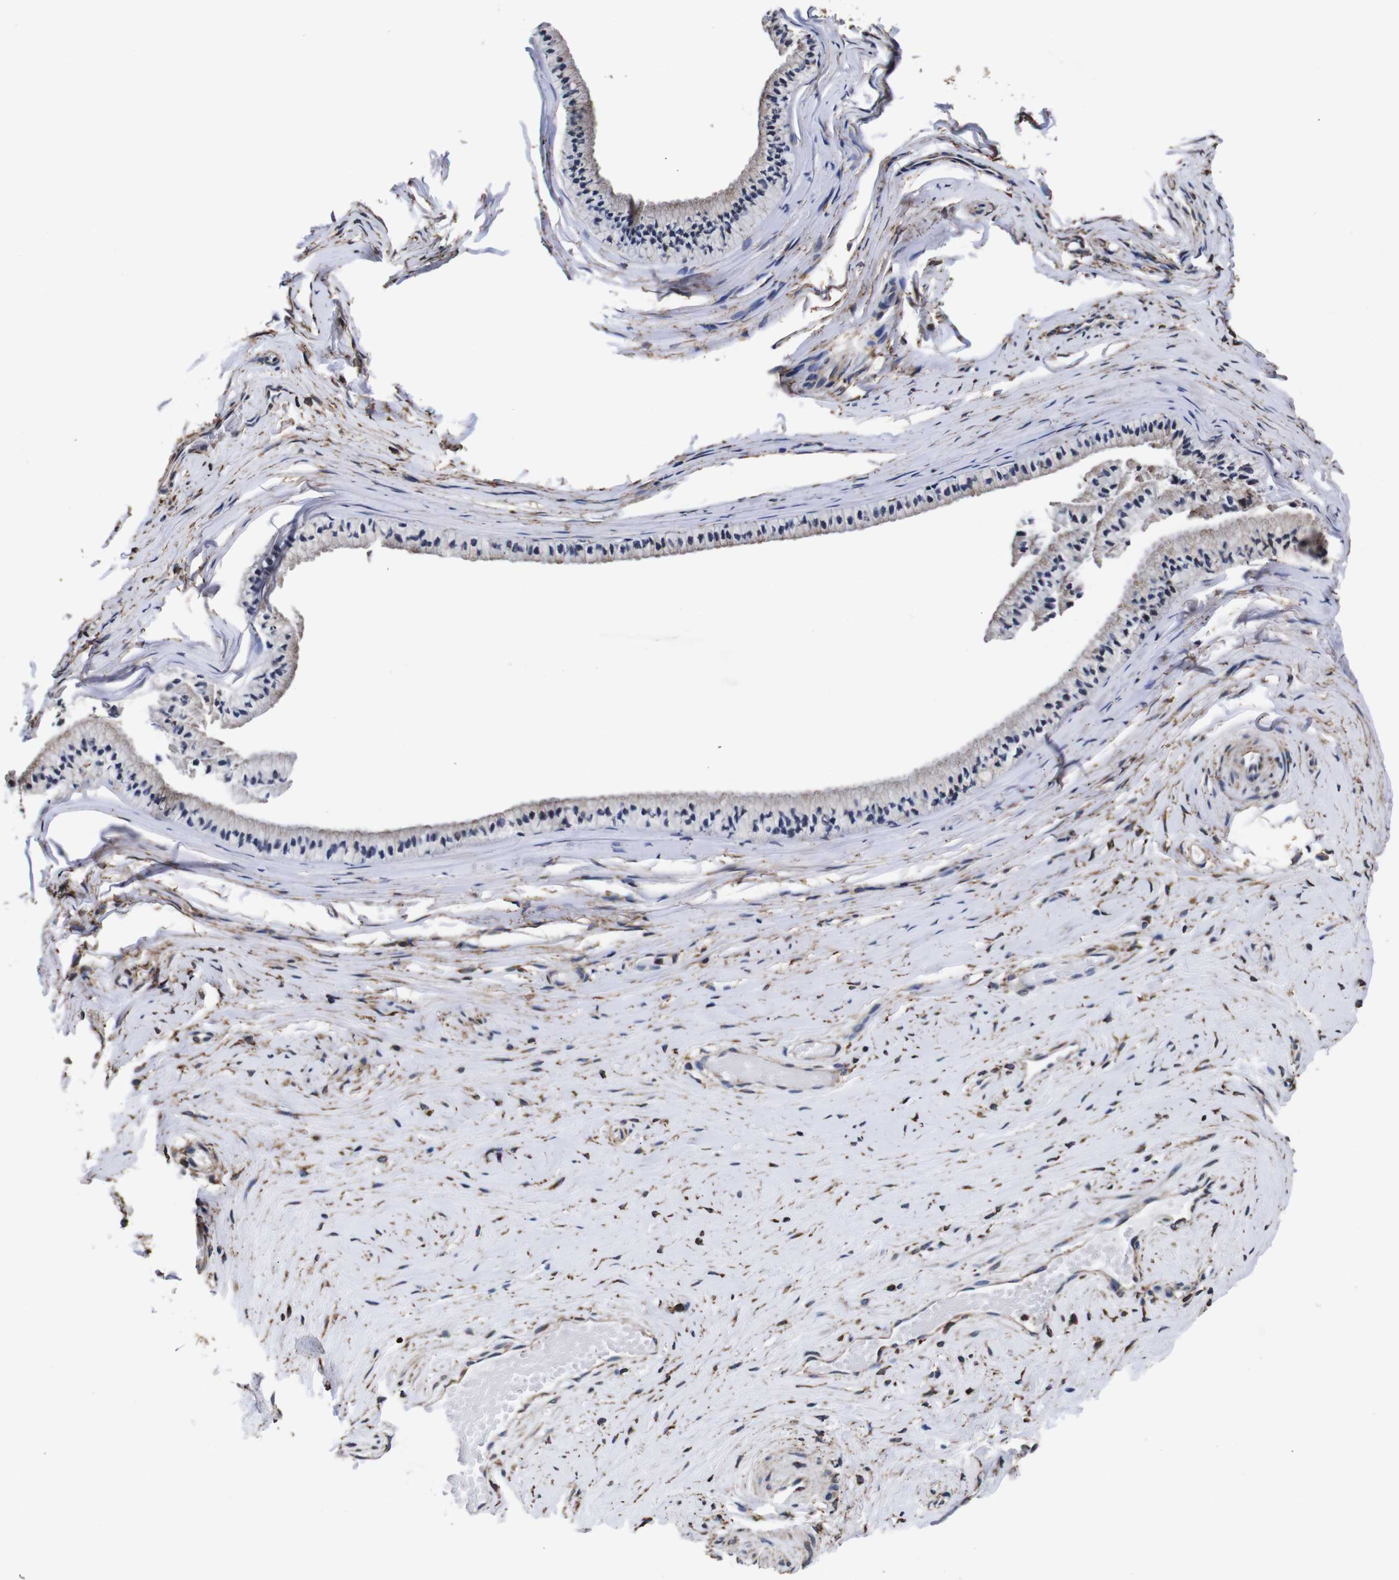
{"staining": {"intensity": "moderate", "quantity": ">75%", "location": "cytoplasmic/membranous"}, "tissue": "cervix", "cell_type": "Glandular cells", "image_type": "normal", "snomed": [{"axis": "morphology", "description": "Normal tissue, NOS"}, {"axis": "topography", "description": "Cervix"}], "caption": "Immunohistochemical staining of normal cervix exhibits medium levels of moderate cytoplasmic/membranous positivity in about >75% of glandular cells. Using DAB (brown) and hematoxylin (blue) stains, captured at high magnification using brightfield microscopy.", "gene": "PPIB", "patient": {"sex": "female", "age": 39}}